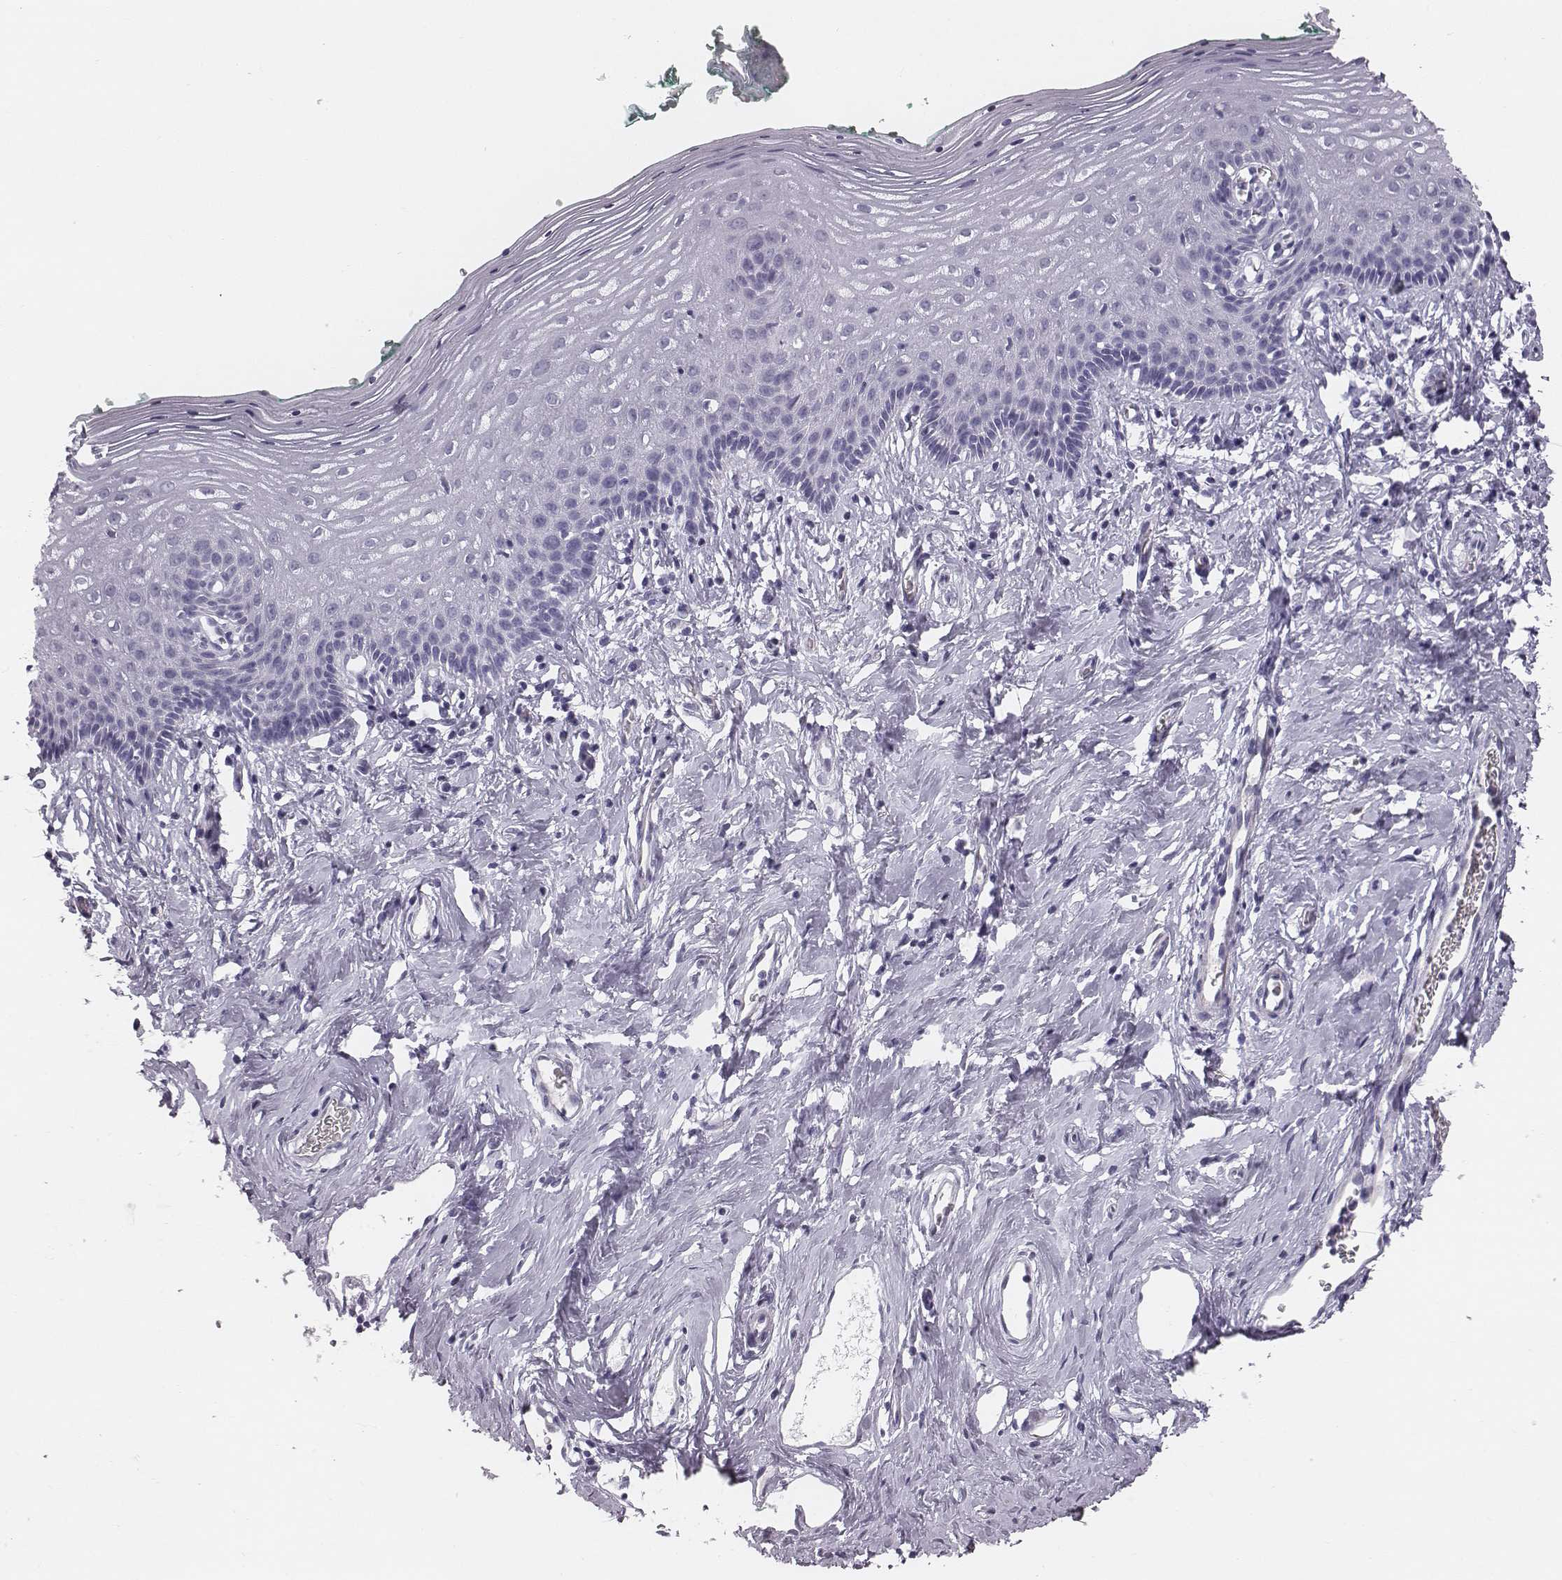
{"staining": {"intensity": "negative", "quantity": "none", "location": "none"}, "tissue": "vagina", "cell_type": "Squamous epithelial cells", "image_type": "normal", "snomed": [{"axis": "morphology", "description": "Normal tissue, NOS"}, {"axis": "topography", "description": "Vagina"}], "caption": "Photomicrograph shows no significant protein positivity in squamous epithelial cells of normal vagina.", "gene": "HBZ", "patient": {"sex": "female", "age": 42}}